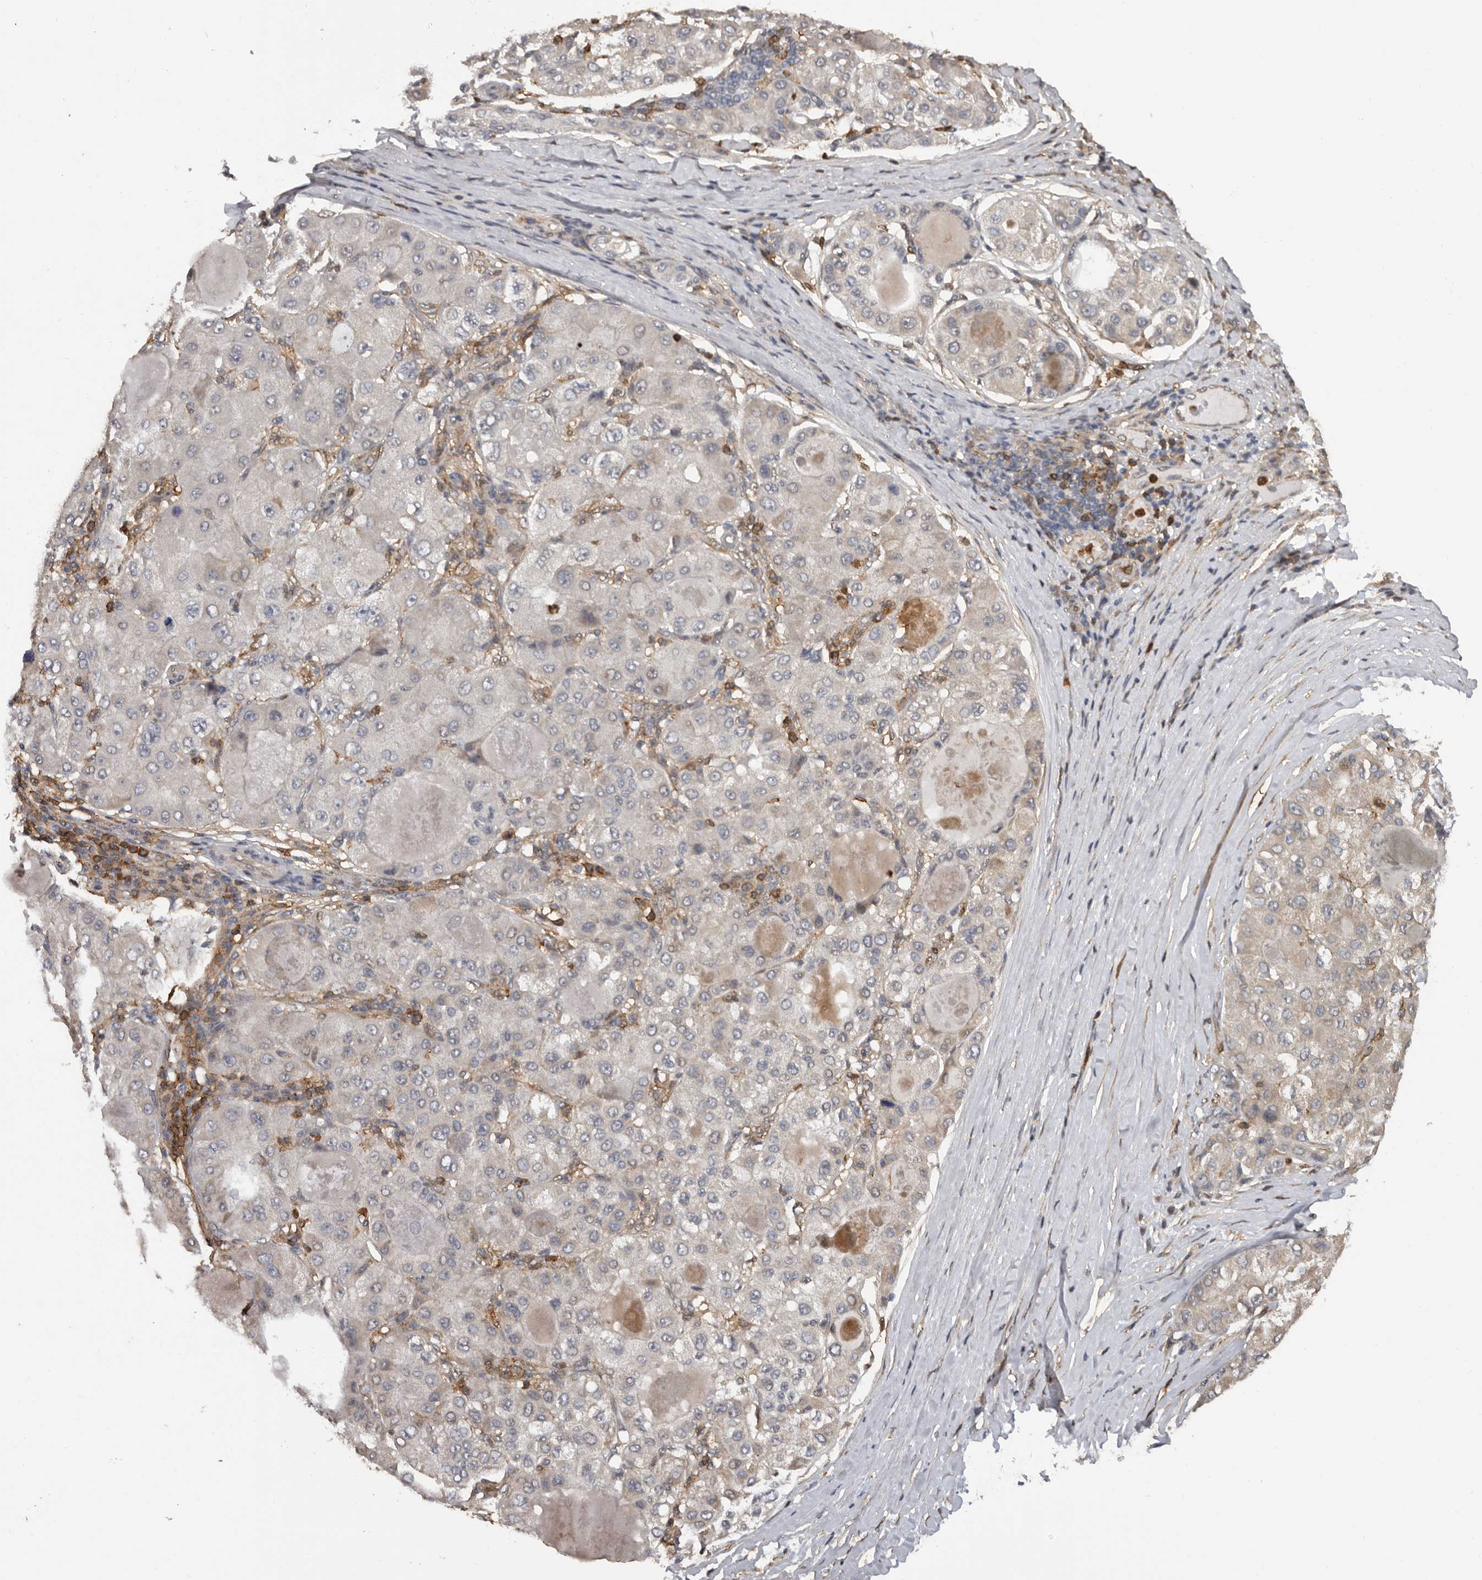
{"staining": {"intensity": "negative", "quantity": "none", "location": "none"}, "tissue": "liver cancer", "cell_type": "Tumor cells", "image_type": "cancer", "snomed": [{"axis": "morphology", "description": "Carcinoma, Hepatocellular, NOS"}, {"axis": "topography", "description": "Liver"}], "caption": "An image of human liver hepatocellular carcinoma is negative for staining in tumor cells.", "gene": "PRR12", "patient": {"sex": "male", "age": 80}}